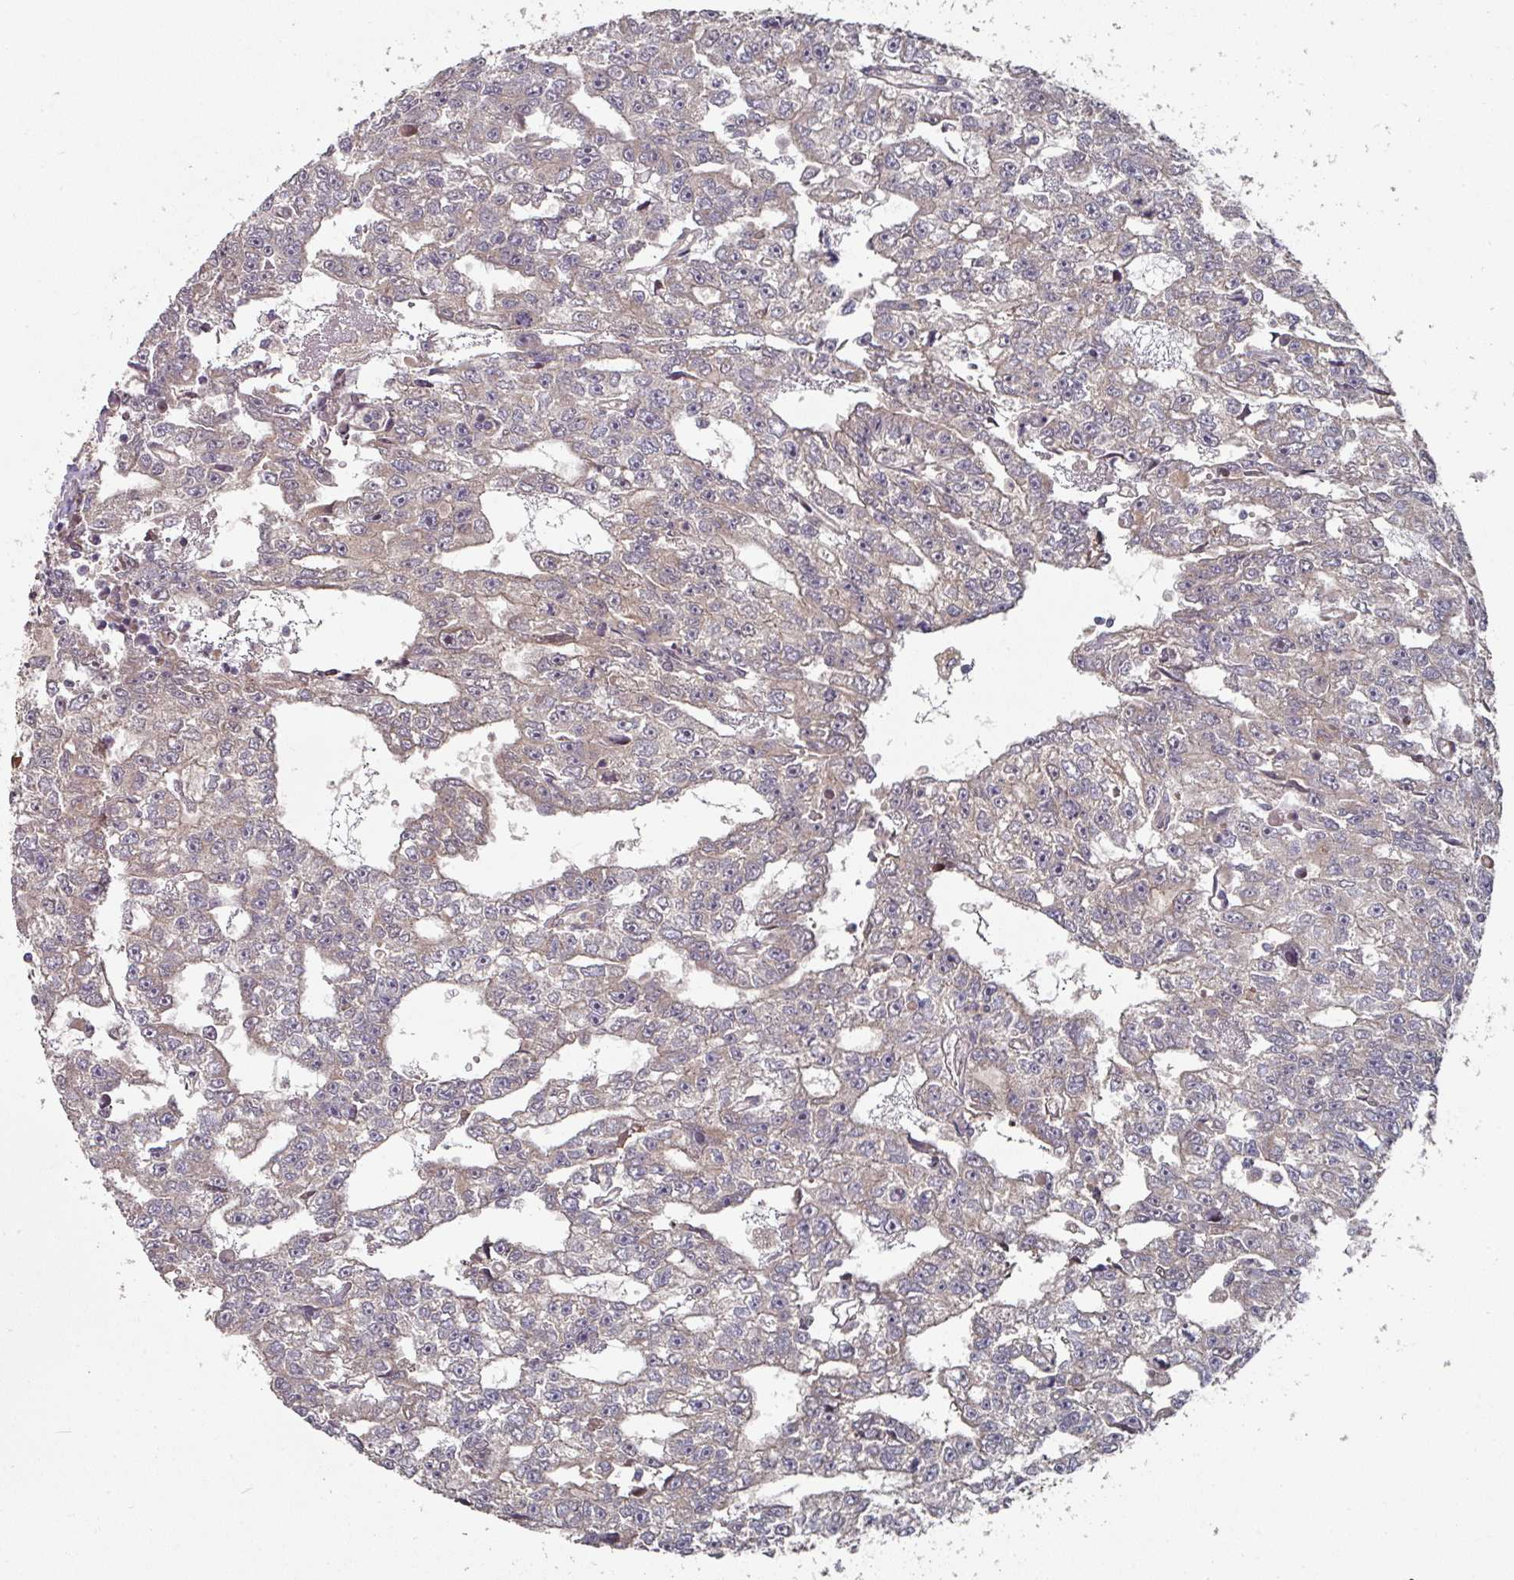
{"staining": {"intensity": "negative", "quantity": "none", "location": "none"}, "tissue": "testis cancer", "cell_type": "Tumor cells", "image_type": "cancer", "snomed": [{"axis": "morphology", "description": "Carcinoma, Embryonal, NOS"}, {"axis": "topography", "description": "Testis"}], "caption": "Immunohistochemistry micrograph of embryonal carcinoma (testis) stained for a protein (brown), which reveals no expression in tumor cells.", "gene": "DNAJC7", "patient": {"sex": "male", "age": 20}}